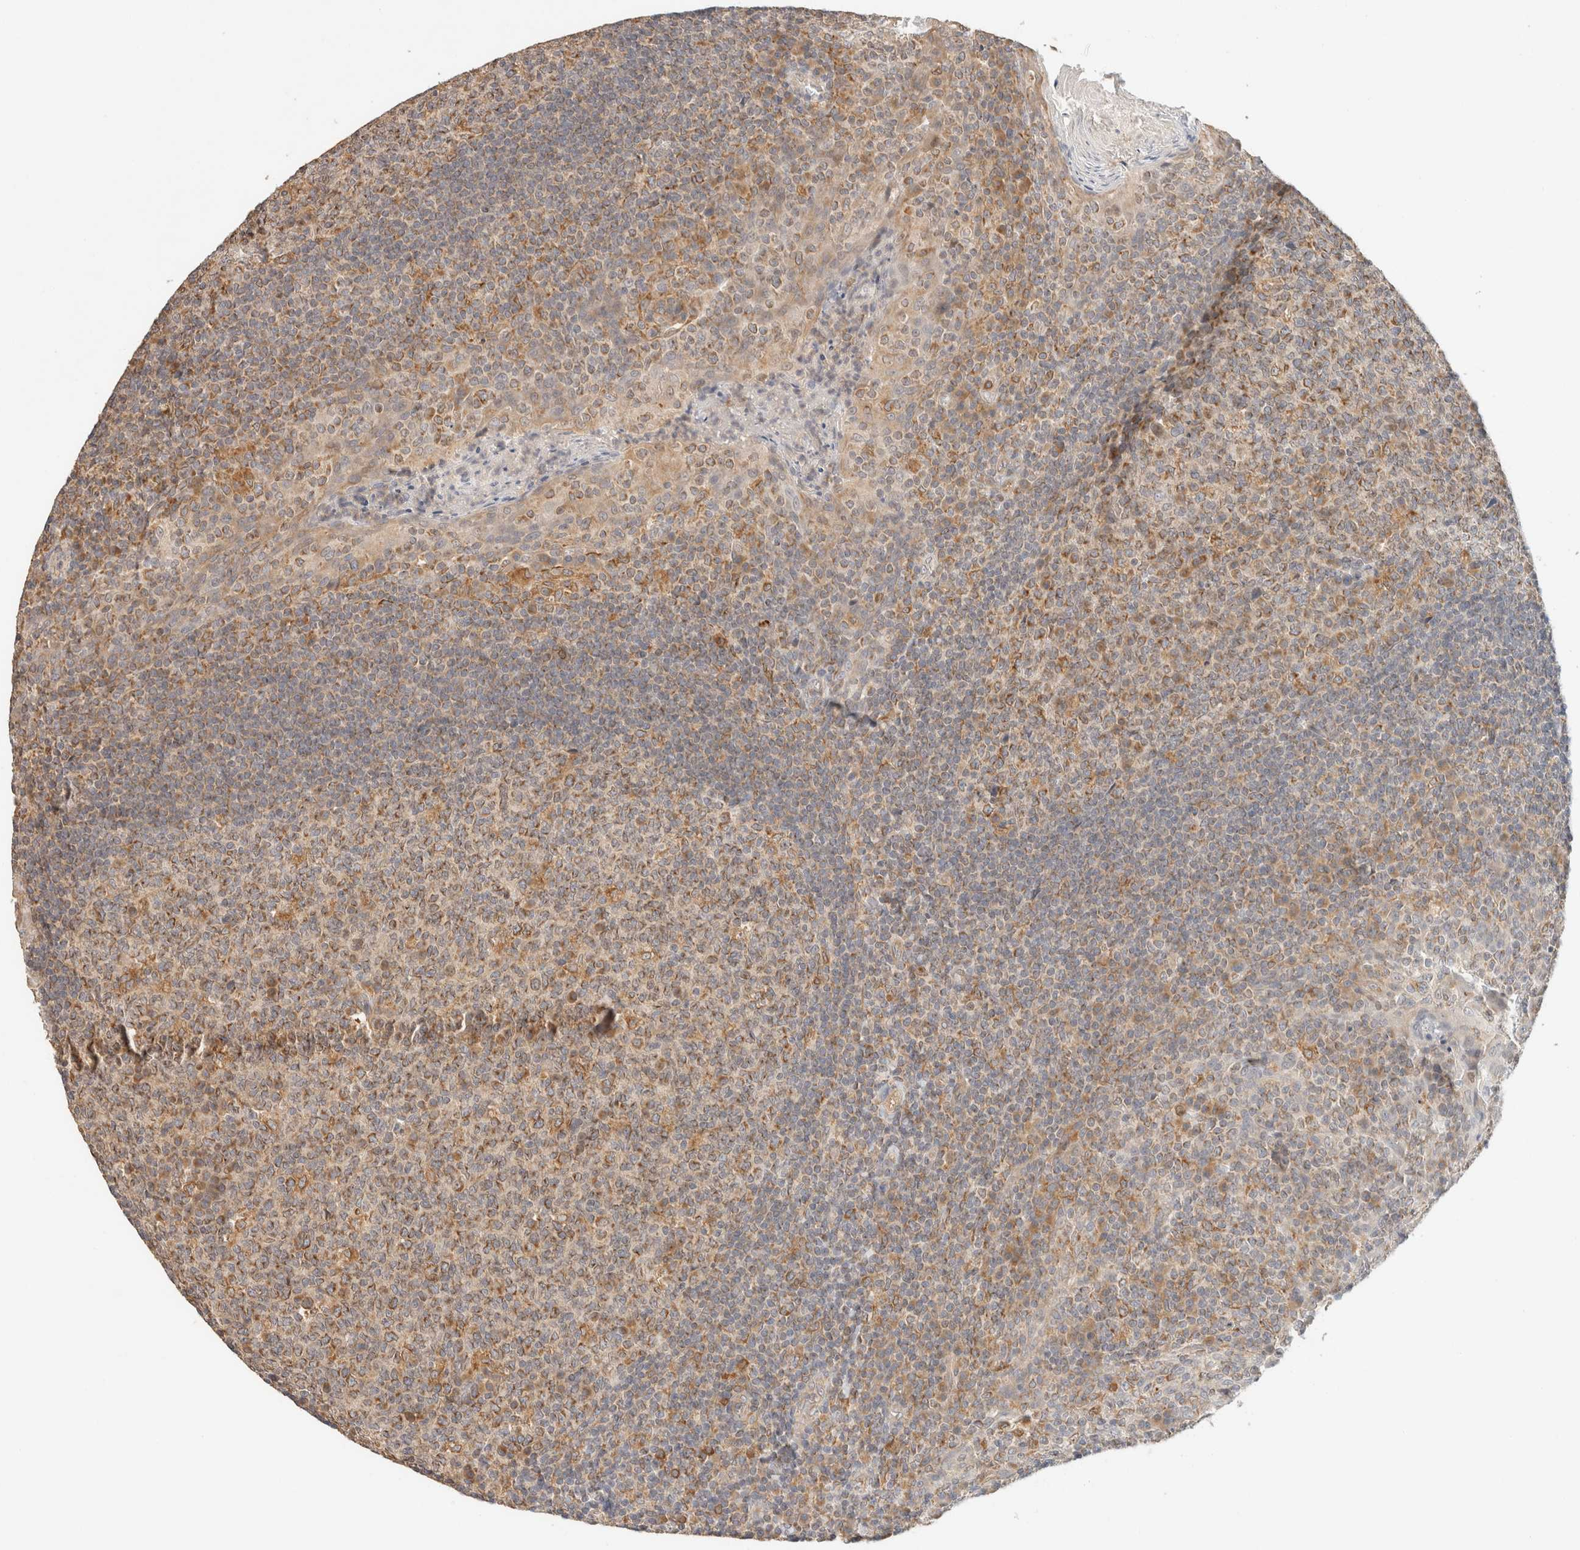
{"staining": {"intensity": "moderate", "quantity": "25%-75%", "location": "cytoplasmic/membranous"}, "tissue": "tonsil", "cell_type": "Germinal center cells", "image_type": "normal", "snomed": [{"axis": "morphology", "description": "Normal tissue, NOS"}, {"axis": "topography", "description": "Tonsil"}], "caption": "Immunohistochemical staining of normal human tonsil exhibits medium levels of moderate cytoplasmic/membranous staining in about 25%-75% of germinal center cells. (IHC, brightfield microscopy, high magnification).", "gene": "TACC1", "patient": {"sex": "male", "age": 17}}